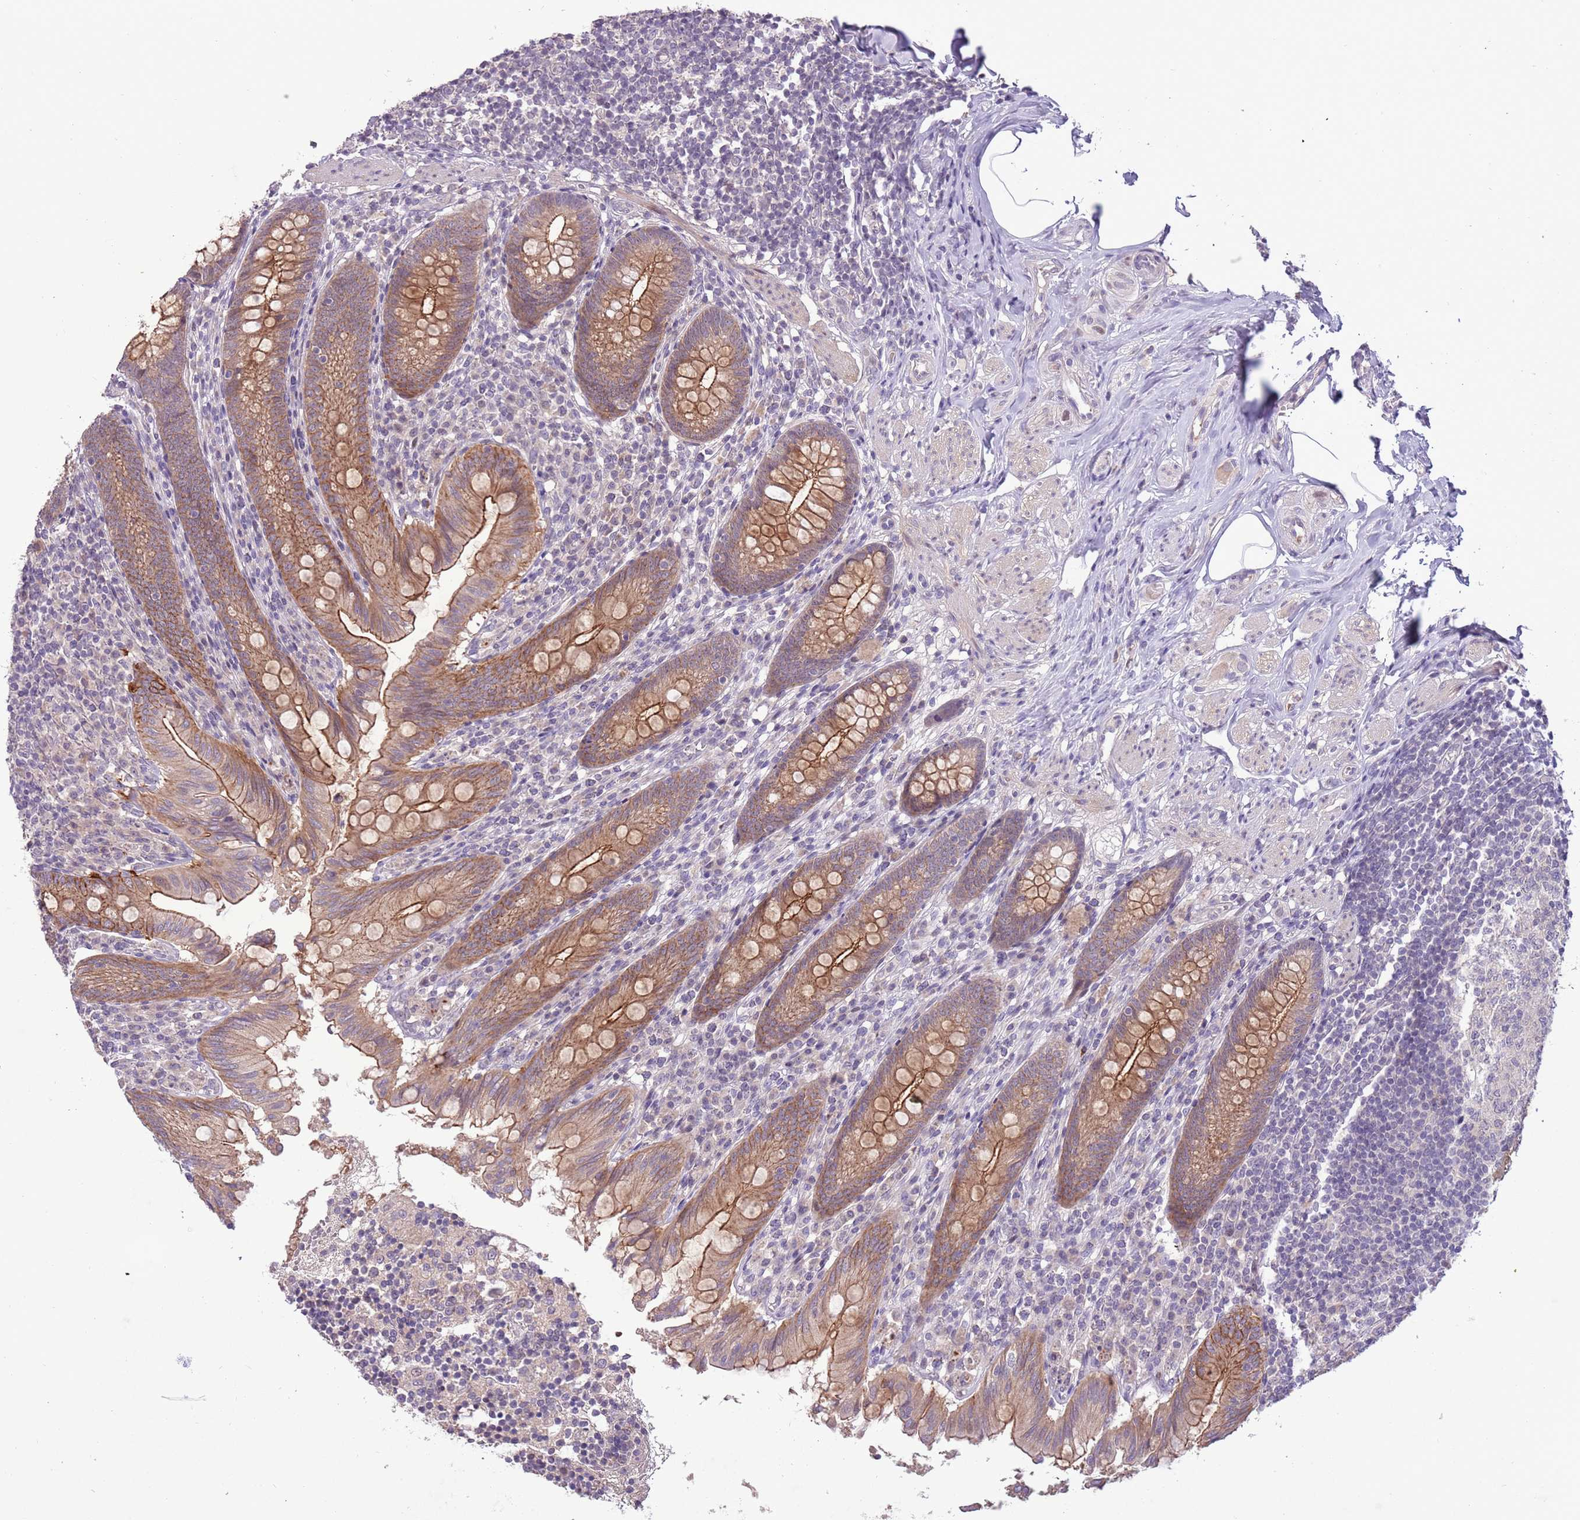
{"staining": {"intensity": "moderate", "quantity": ">75%", "location": "cytoplasmic/membranous"}, "tissue": "appendix", "cell_type": "Glandular cells", "image_type": "normal", "snomed": [{"axis": "morphology", "description": "Normal tissue, NOS"}, {"axis": "topography", "description": "Appendix"}], "caption": "Moderate cytoplasmic/membranous positivity for a protein is seen in approximately >75% of glandular cells of unremarkable appendix using immunohistochemistry (IHC).", "gene": "SHROOM3", "patient": {"sex": "male", "age": 55}}